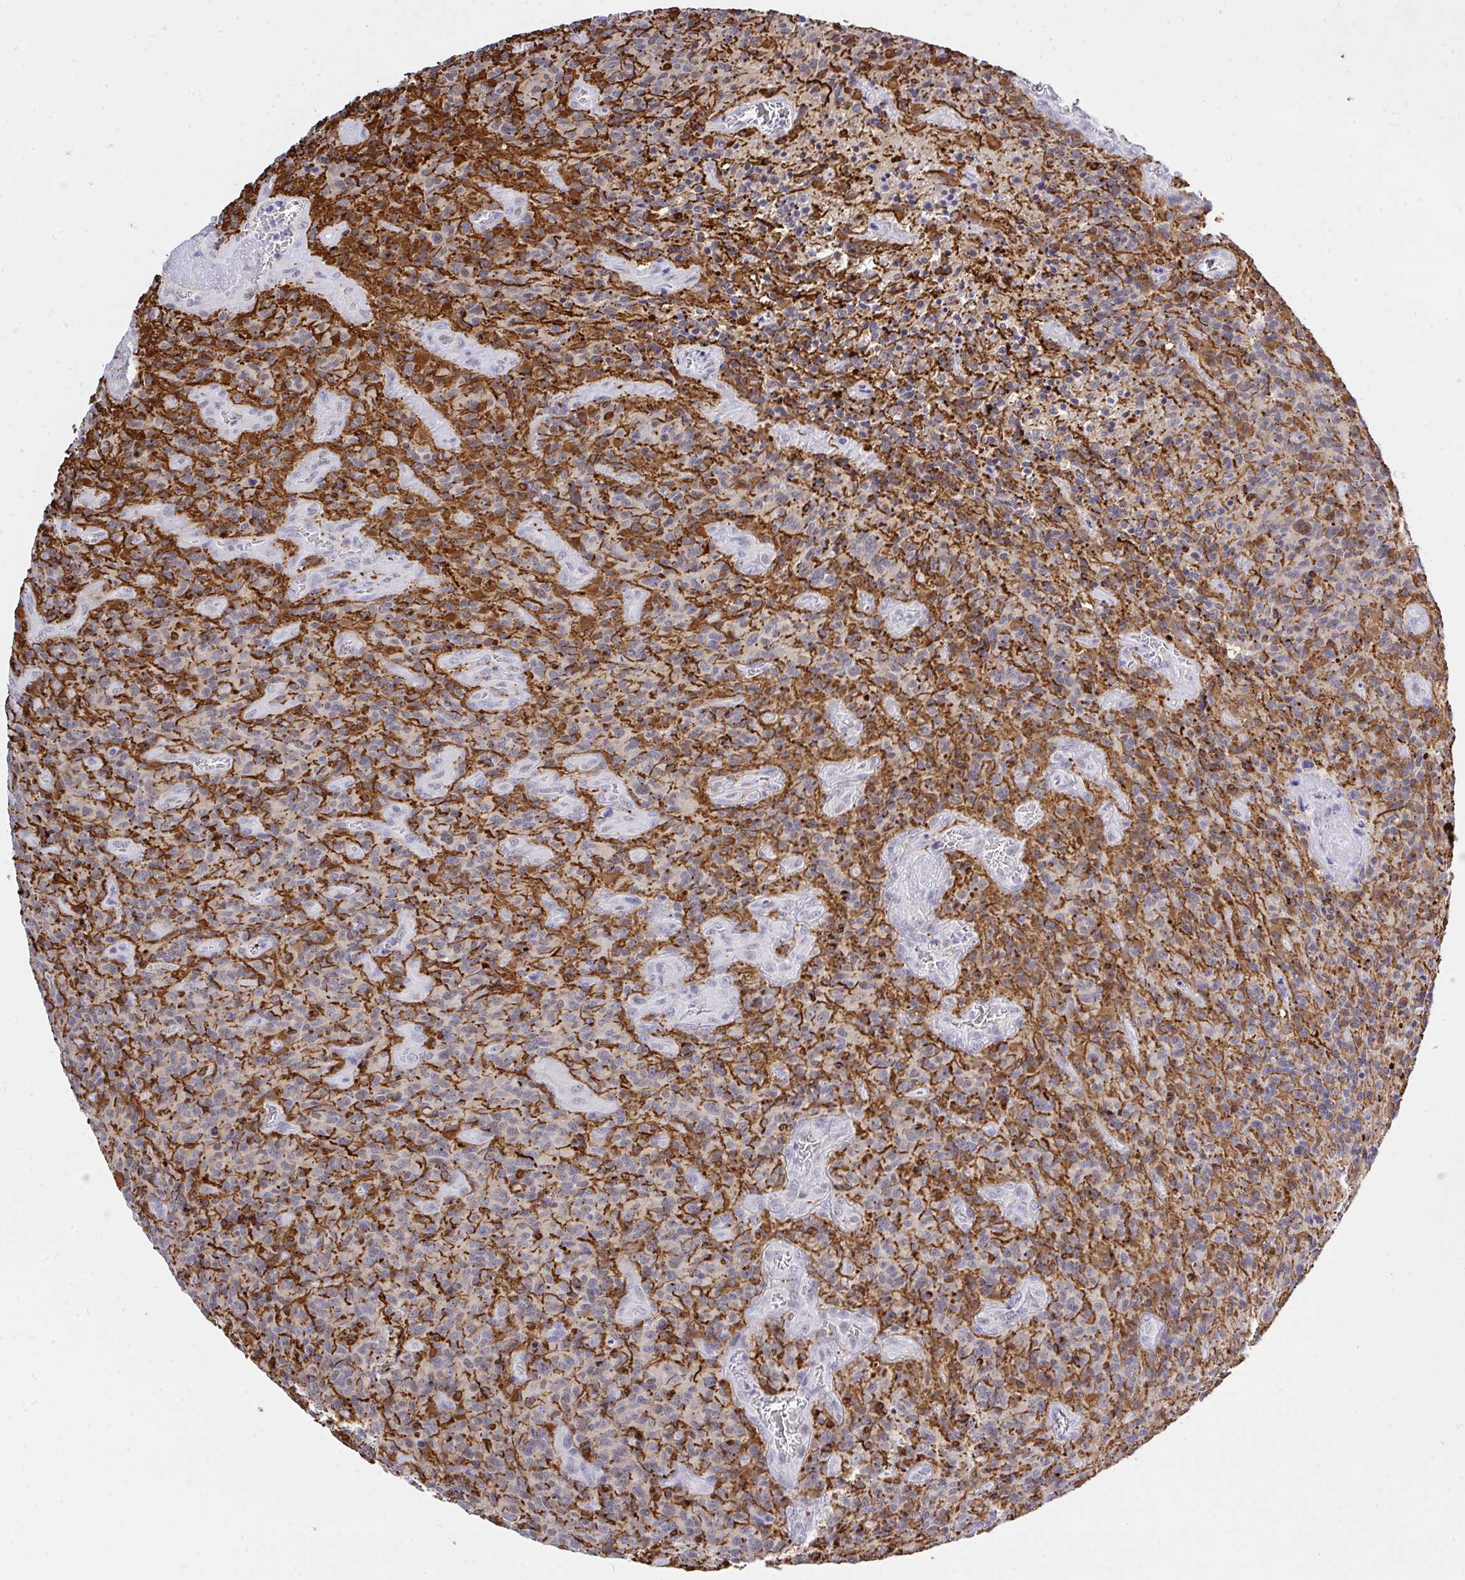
{"staining": {"intensity": "negative", "quantity": "none", "location": "none"}, "tissue": "glioma", "cell_type": "Tumor cells", "image_type": "cancer", "snomed": [{"axis": "morphology", "description": "Glioma, malignant, High grade"}, {"axis": "topography", "description": "Brain"}], "caption": "DAB (3,3'-diaminobenzidine) immunohistochemical staining of human malignant glioma (high-grade) demonstrates no significant positivity in tumor cells.", "gene": "THOP1", "patient": {"sex": "male", "age": 76}}